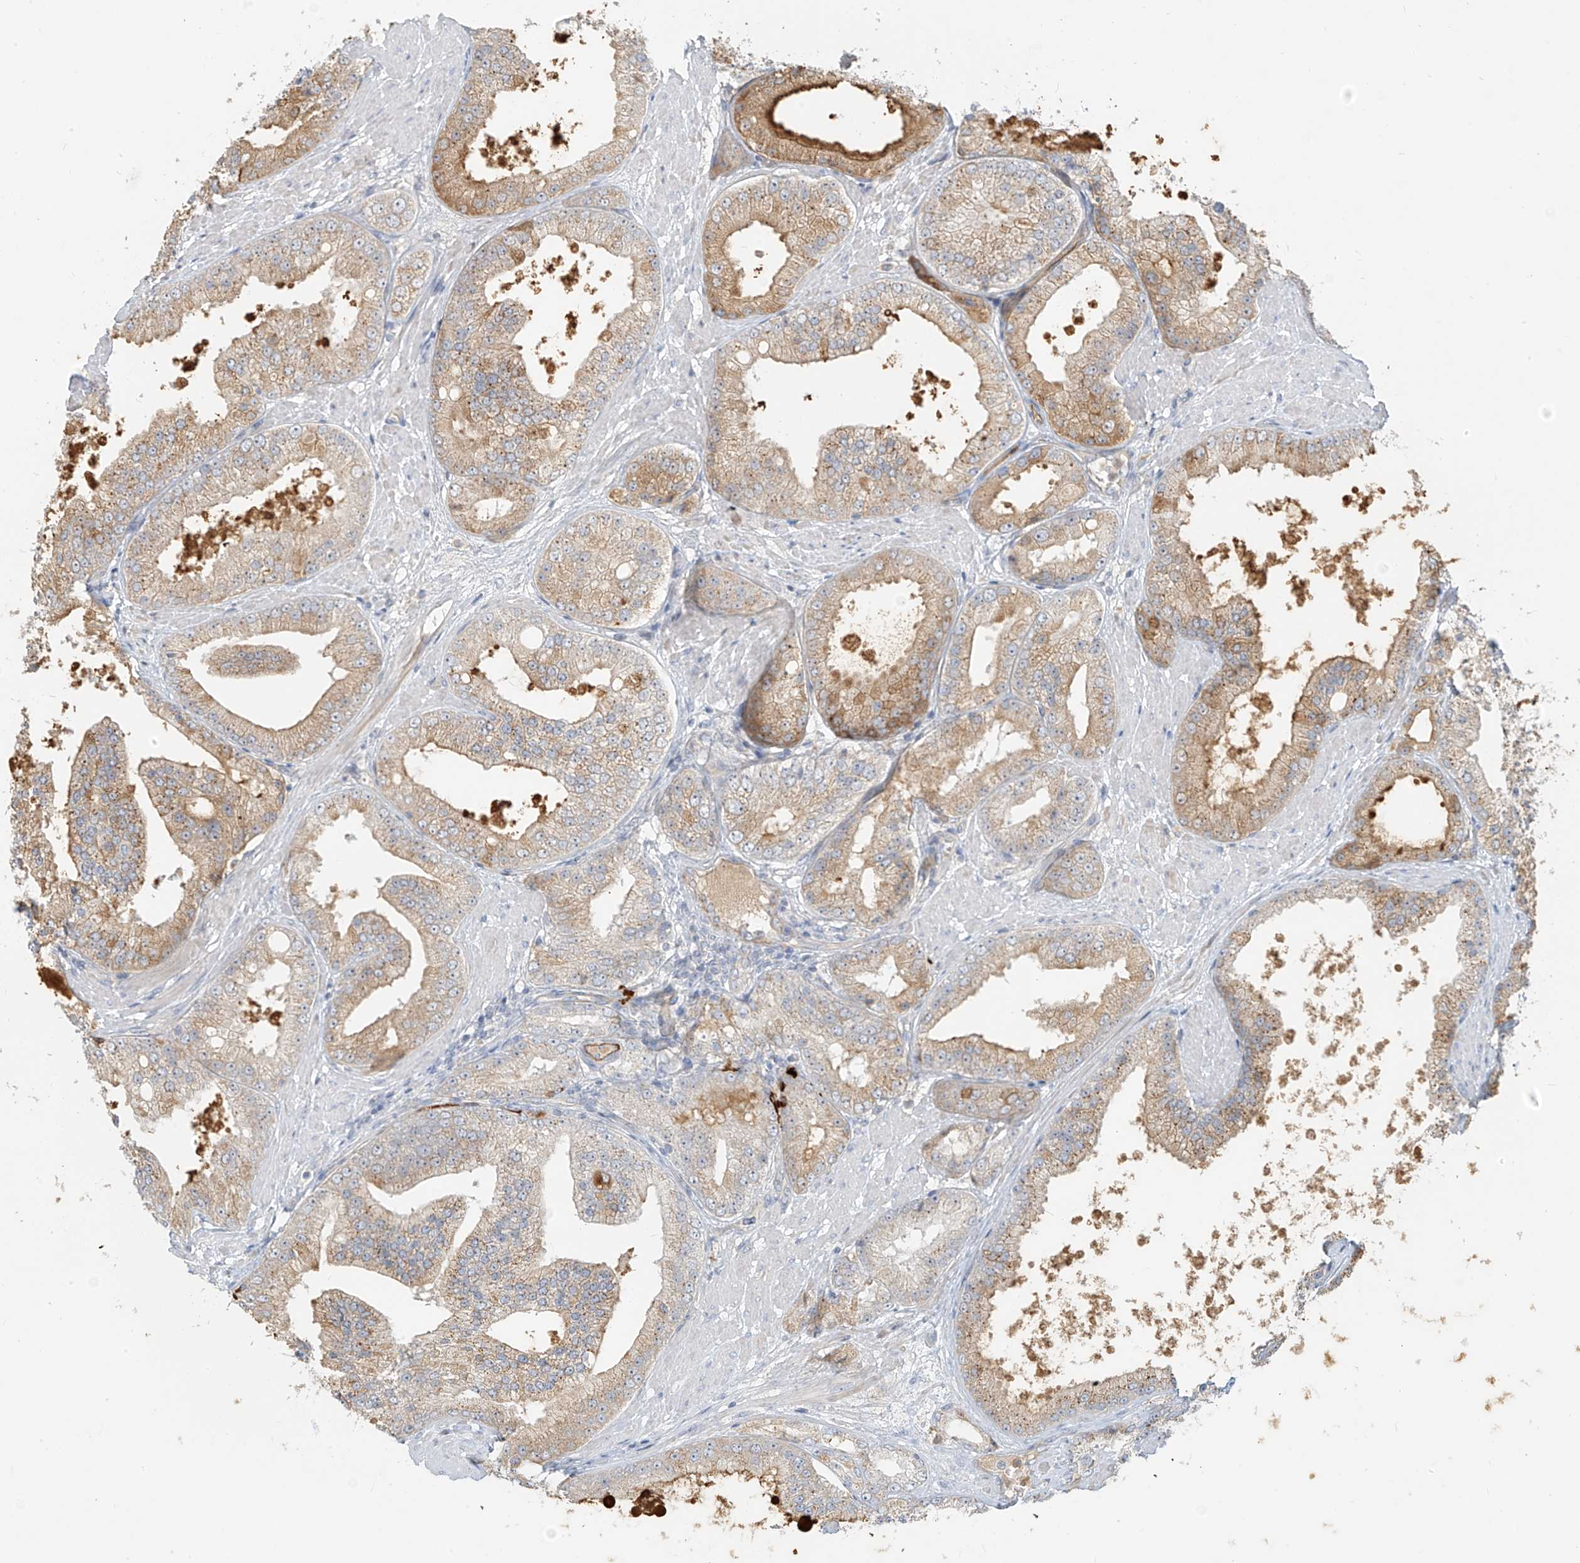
{"staining": {"intensity": "moderate", "quantity": ">75%", "location": "cytoplasmic/membranous"}, "tissue": "prostate cancer", "cell_type": "Tumor cells", "image_type": "cancer", "snomed": [{"axis": "morphology", "description": "Adenocarcinoma, Low grade"}, {"axis": "topography", "description": "Prostate"}], "caption": "A brown stain labels moderate cytoplasmic/membranous positivity of a protein in human prostate low-grade adenocarcinoma tumor cells.", "gene": "C2orf42", "patient": {"sex": "male", "age": 67}}